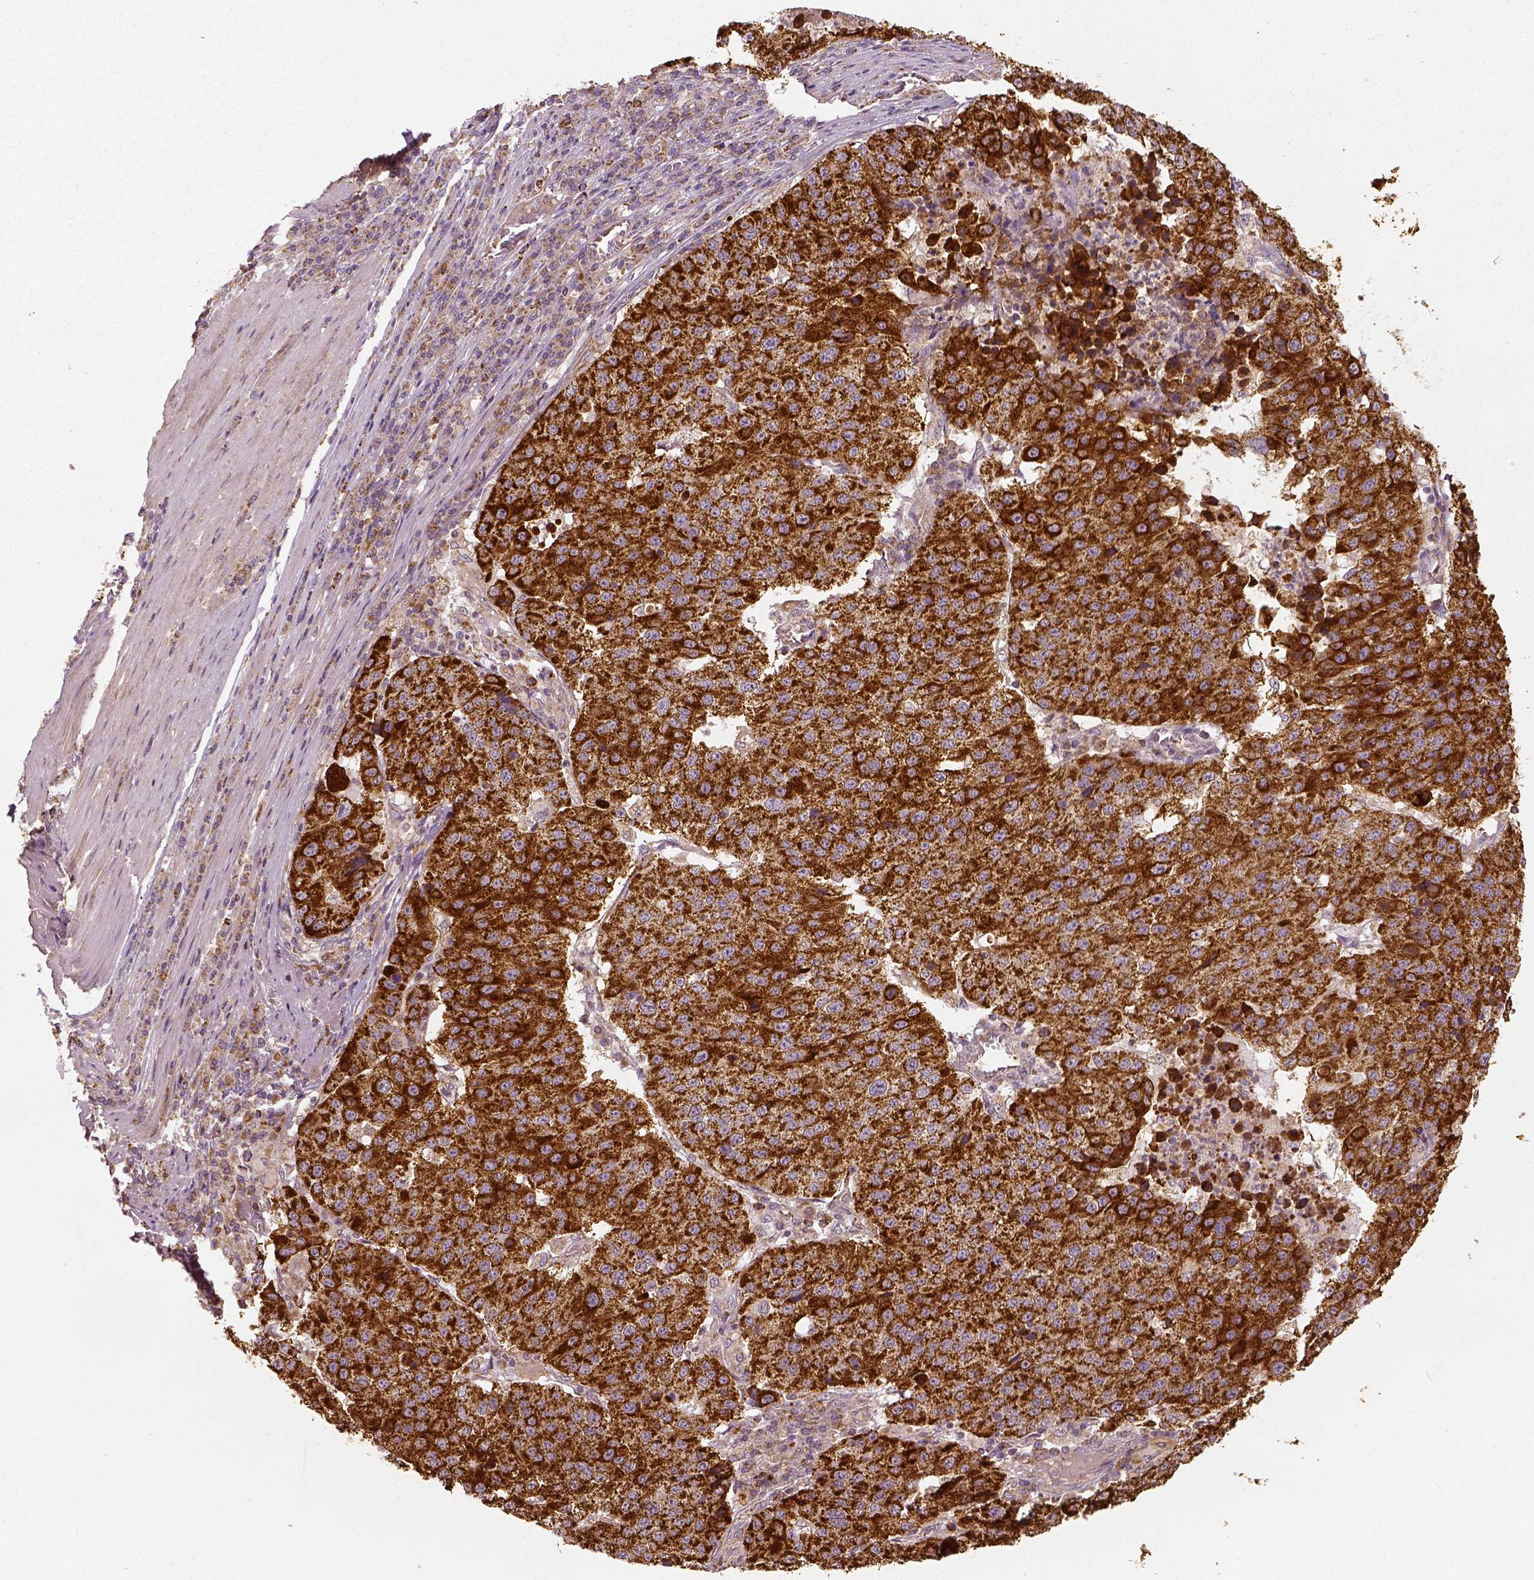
{"staining": {"intensity": "strong", "quantity": ">75%", "location": "cytoplasmic/membranous"}, "tissue": "stomach cancer", "cell_type": "Tumor cells", "image_type": "cancer", "snomed": [{"axis": "morphology", "description": "Adenocarcinoma, NOS"}, {"axis": "topography", "description": "Stomach"}], "caption": "A brown stain labels strong cytoplasmic/membranous staining of a protein in stomach cancer (adenocarcinoma) tumor cells.", "gene": "PGAM5", "patient": {"sex": "male", "age": 71}}